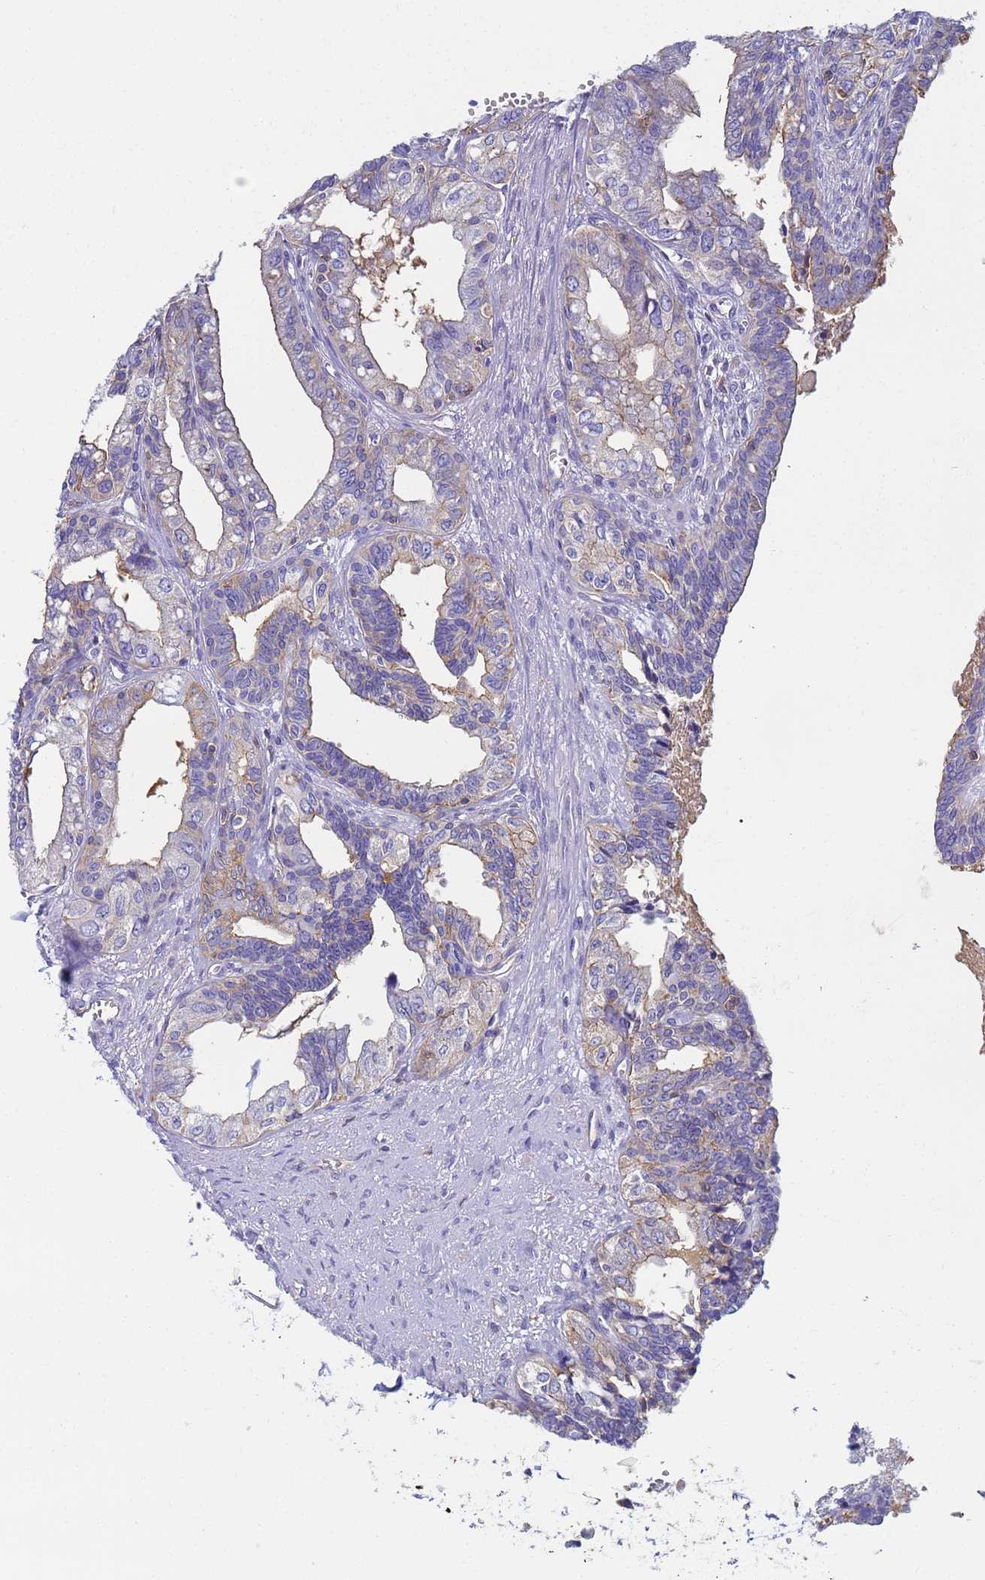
{"staining": {"intensity": "moderate", "quantity": "25%-75%", "location": "cytoplasmic/membranous"}, "tissue": "seminal vesicle", "cell_type": "Glandular cells", "image_type": "normal", "snomed": [{"axis": "morphology", "description": "Normal tissue, NOS"}, {"axis": "topography", "description": "Seminal veicle"}], "caption": "IHC of unremarkable human seminal vesicle shows medium levels of moderate cytoplasmic/membranous positivity in about 25%-75% of glandular cells.", "gene": "ZNG1A", "patient": {"sex": "male", "age": 67}}